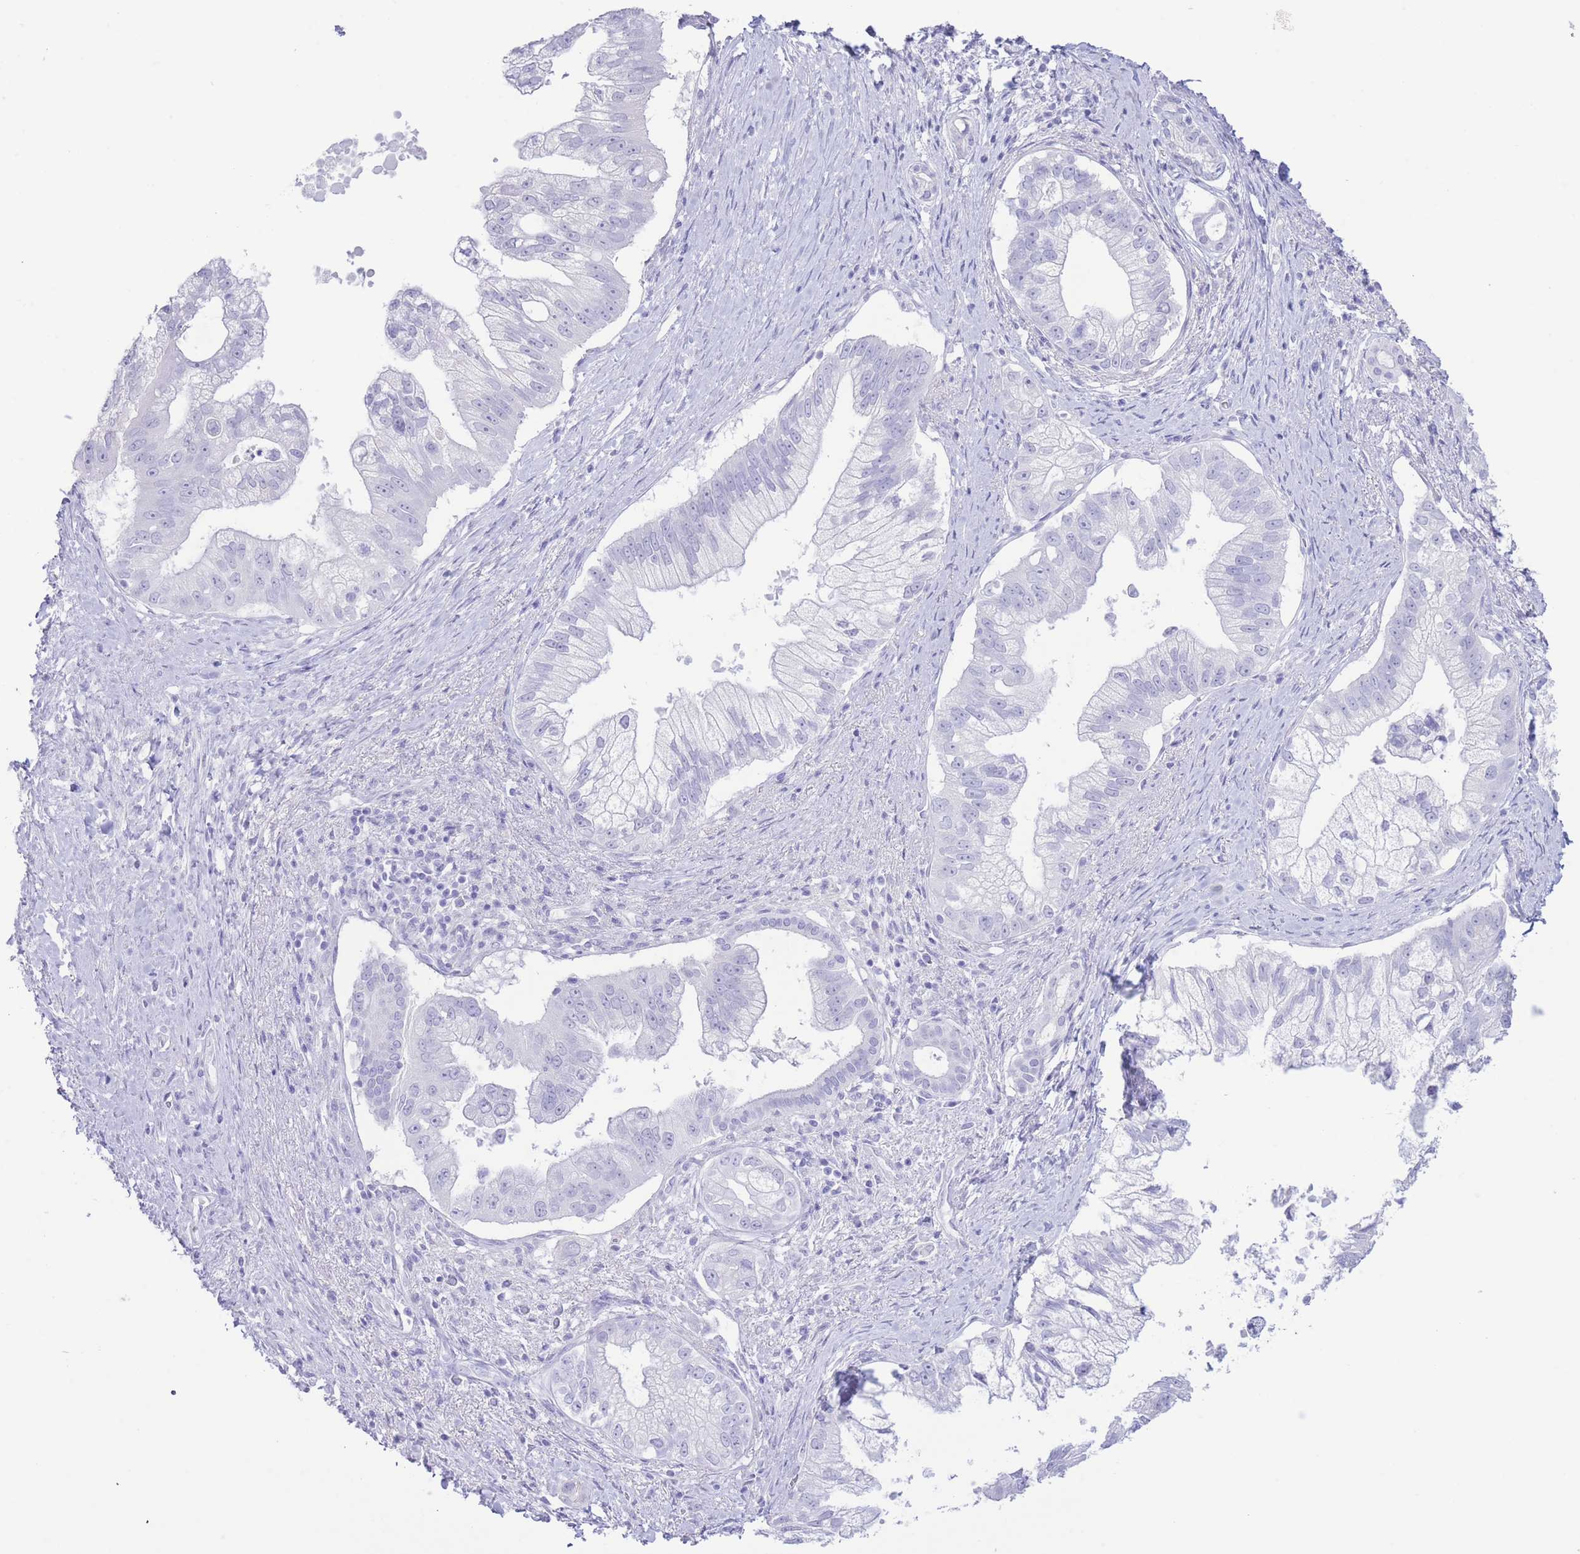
{"staining": {"intensity": "negative", "quantity": "none", "location": "none"}, "tissue": "pancreatic cancer", "cell_type": "Tumor cells", "image_type": "cancer", "snomed": [{"axis": "morphology", "description": "Adenocarcinoma, NOS"}, {"axis": "topography", "description": "Pancreas"}], "caption": "Immunohistochemical staining of human pancreatic adenocarcinoma shows no significant expression in tumor cells.", "gene": "PKLR", "patient": {"sex": "male", "age": 70}}